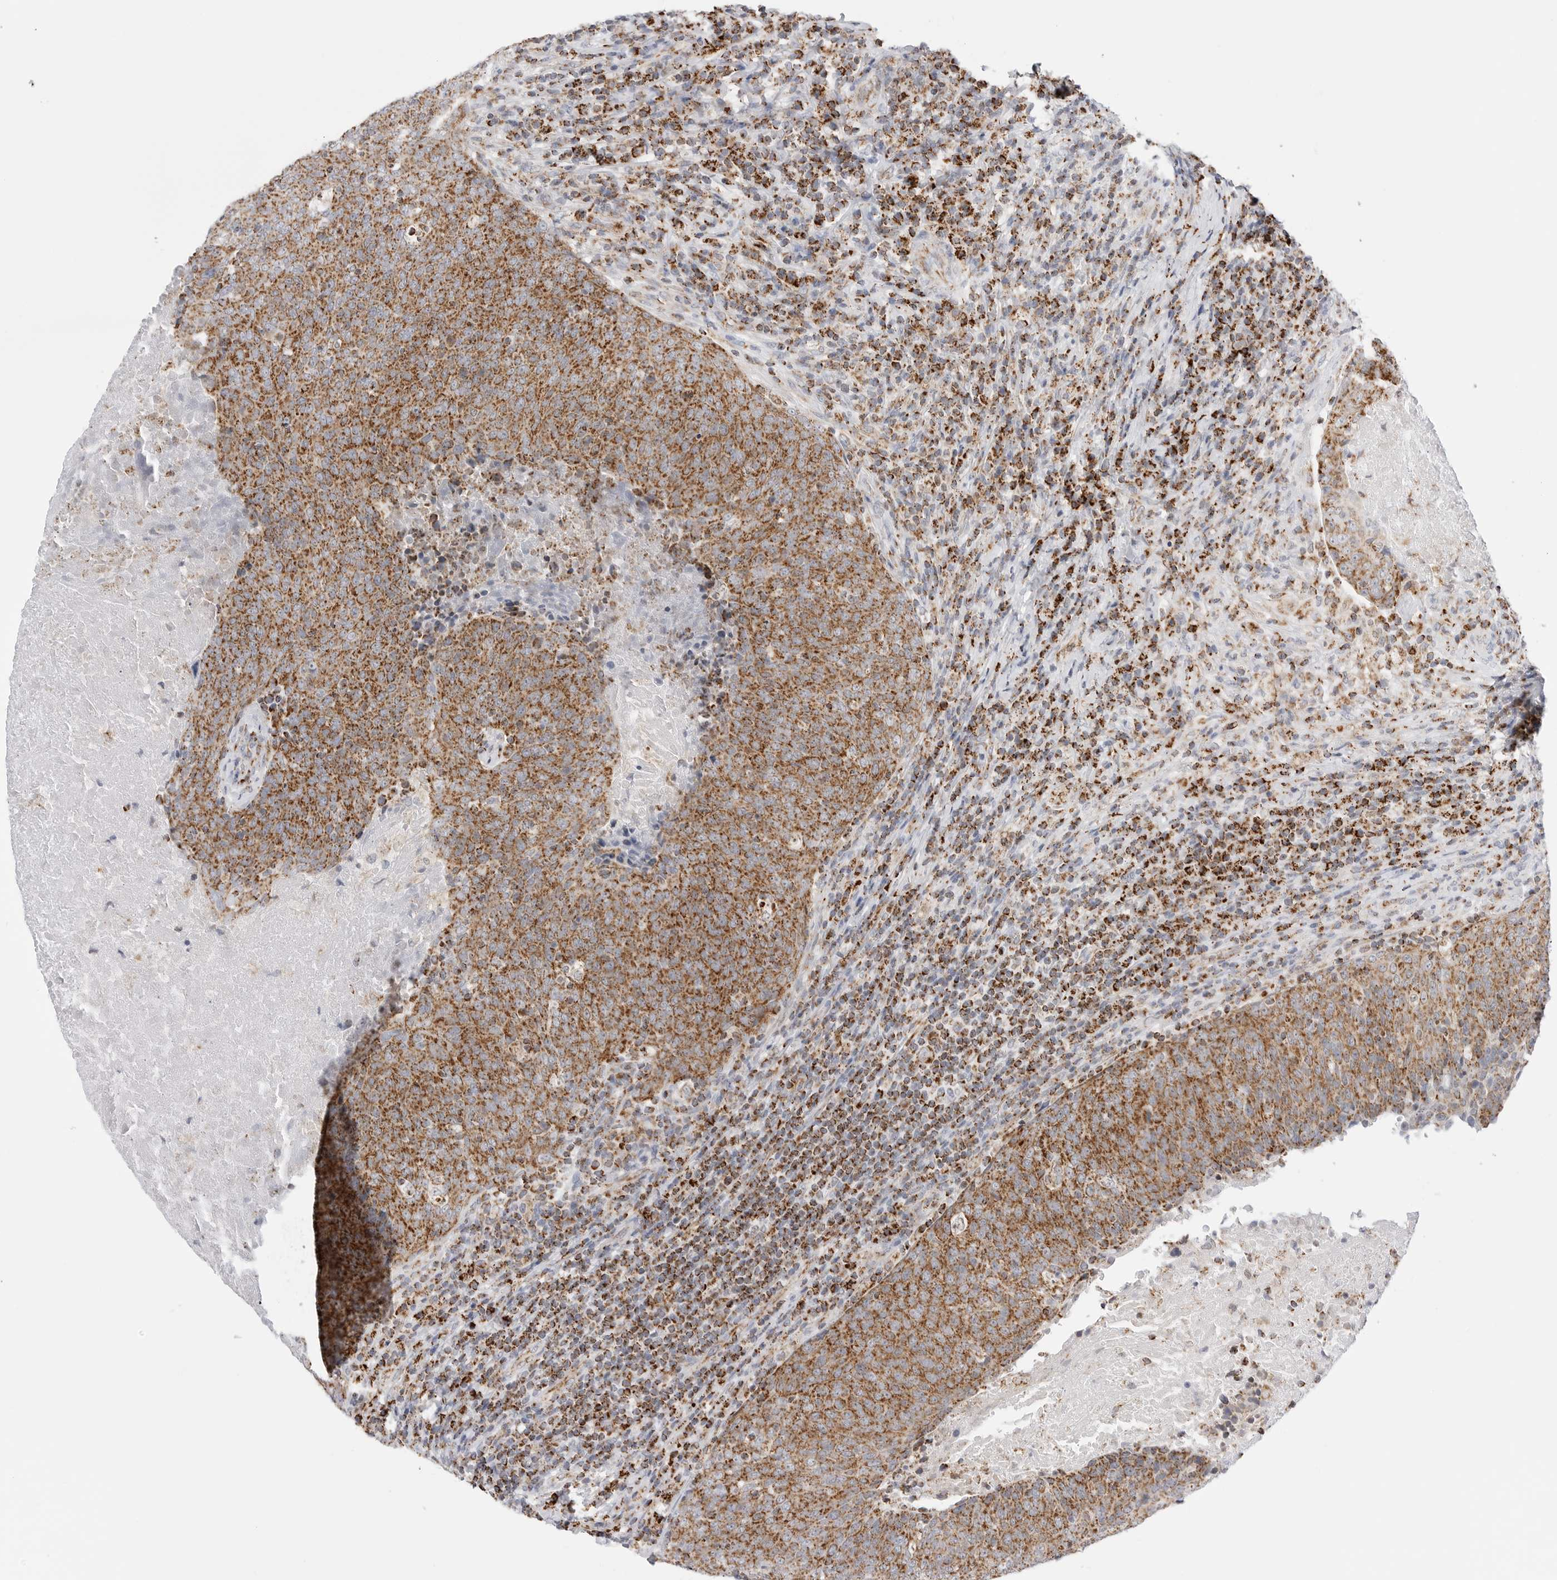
{"staining": {"intensity": "moderate", "quantity": ">75%", "location": "cytoplasmic/membranous"}, "tissue": "head and neck cancer", "cell_type": "Tumor cells", "image_type": "cancer", "snomed": [{"axis": "morphology", "description": "Squamous cell carcinoma, NOS"}, {"axis": "morphology", "description": "Squamous cell carcinoma, metastatic, NOS"}, {"axis": "topography", "description": "Lymph node"}, {"axis": "topography", "description": "Head-Neck"}], "caption": "Immunohistochemical staining of human head and neck cancer (squamous cell carcinoma) displays medium levels of moderate cytoplasmic/membranous protein expression in approximately >75% of tumor cells.", "gene": "ATP5IF1", "patient": {"sex": "male", "age": 62}}